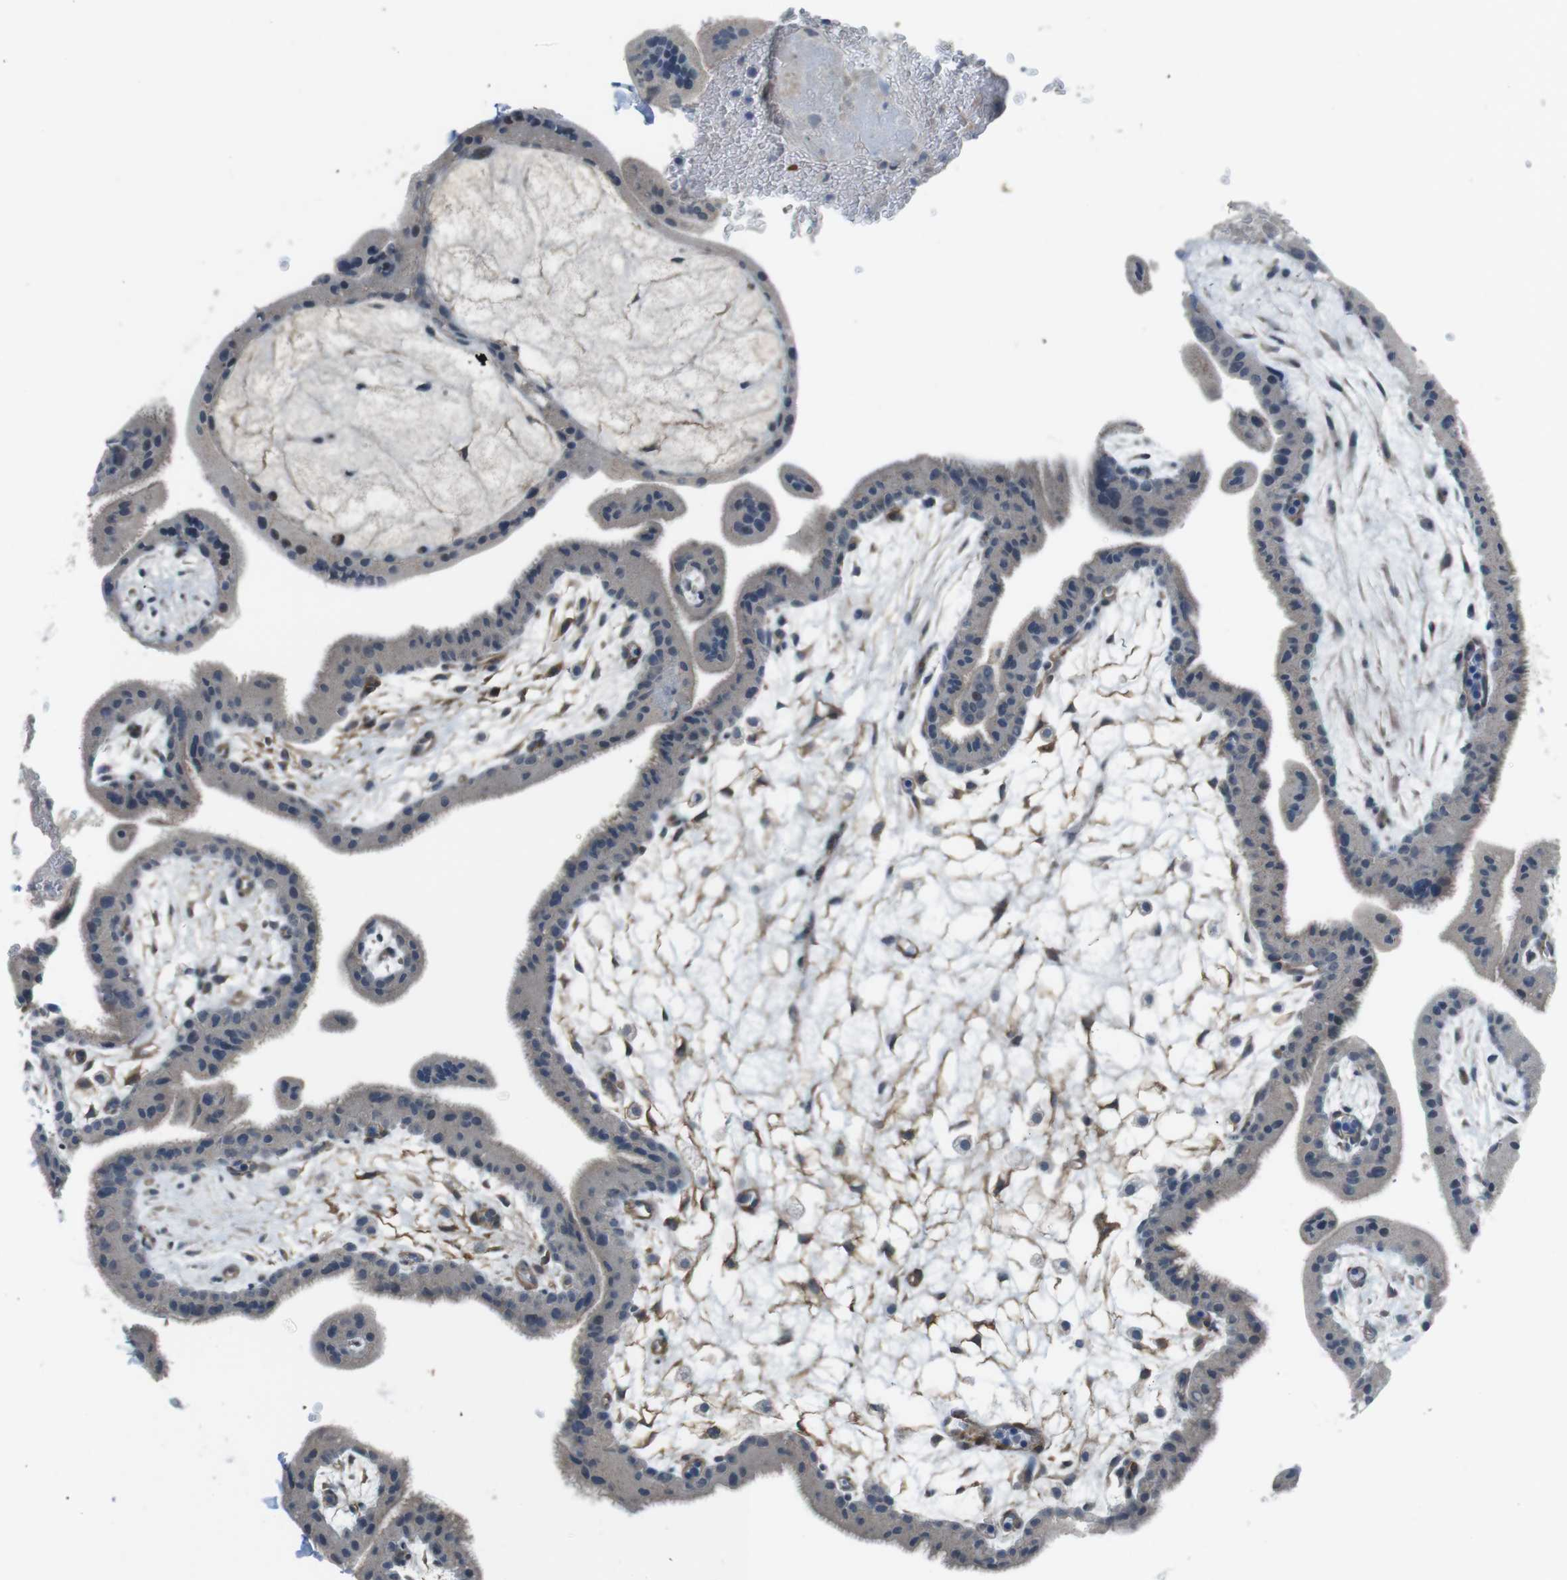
{"staining": {"intensity": "negative", "quantity": "none", "location": "none"}, "tissue": "placenta", "cell_type": "Trophoblastic cells", "image_type": "normal", "snomed": [{"axis": "morphology", "description": "Normal tissue, NOS"}, {"axis": "topography", "description": "Placenta"}], "caption": "Immunohistochemistry histopathology image of benign placenta: human placenta stained with DAB demonstrates no significant protein staining in trophoblastic cells.", "gene": "ANK2", "patient": {"sex": "female", "age": 35}}